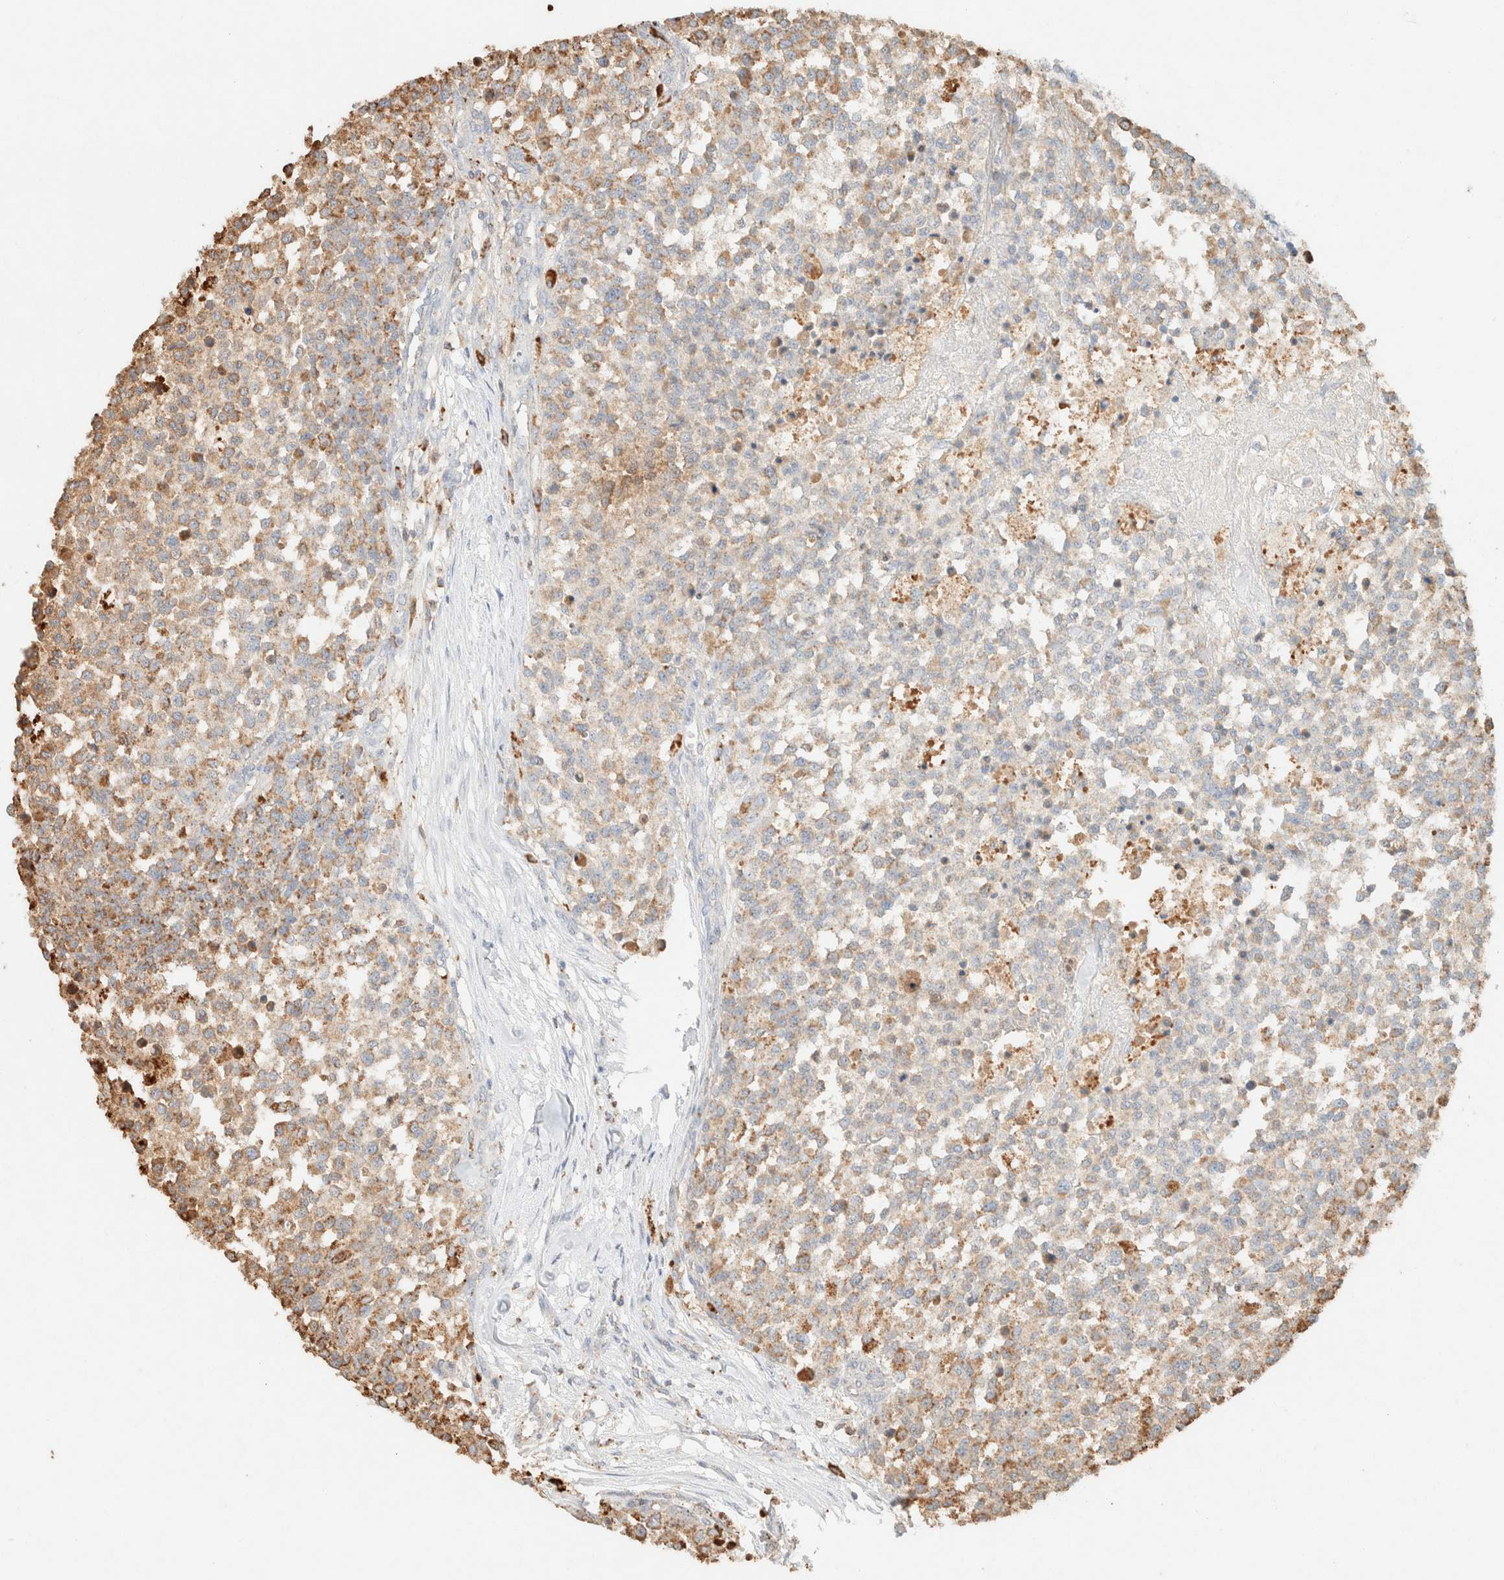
{"staining": {"intensity": "moderate", "quantity": "25%-75%", "location": "cytoplasmic/membranous"}, "tissue": "testis cancer", "cell_type": "Tumor cells", "image_type": "cancer", "snomed": [{"axis": "morphology", "description": "Seminoma, NOS"}, {"axis": "topography", "description": "Testis"}], "caption": "Tumor cells demonstrate medium levels of moderate cytoplasmic/membranous positivity in about 25%-75% of cells in human testis seminoma.", "gene": "CTSC", "patient": {"sex": "male", "age": 59}}